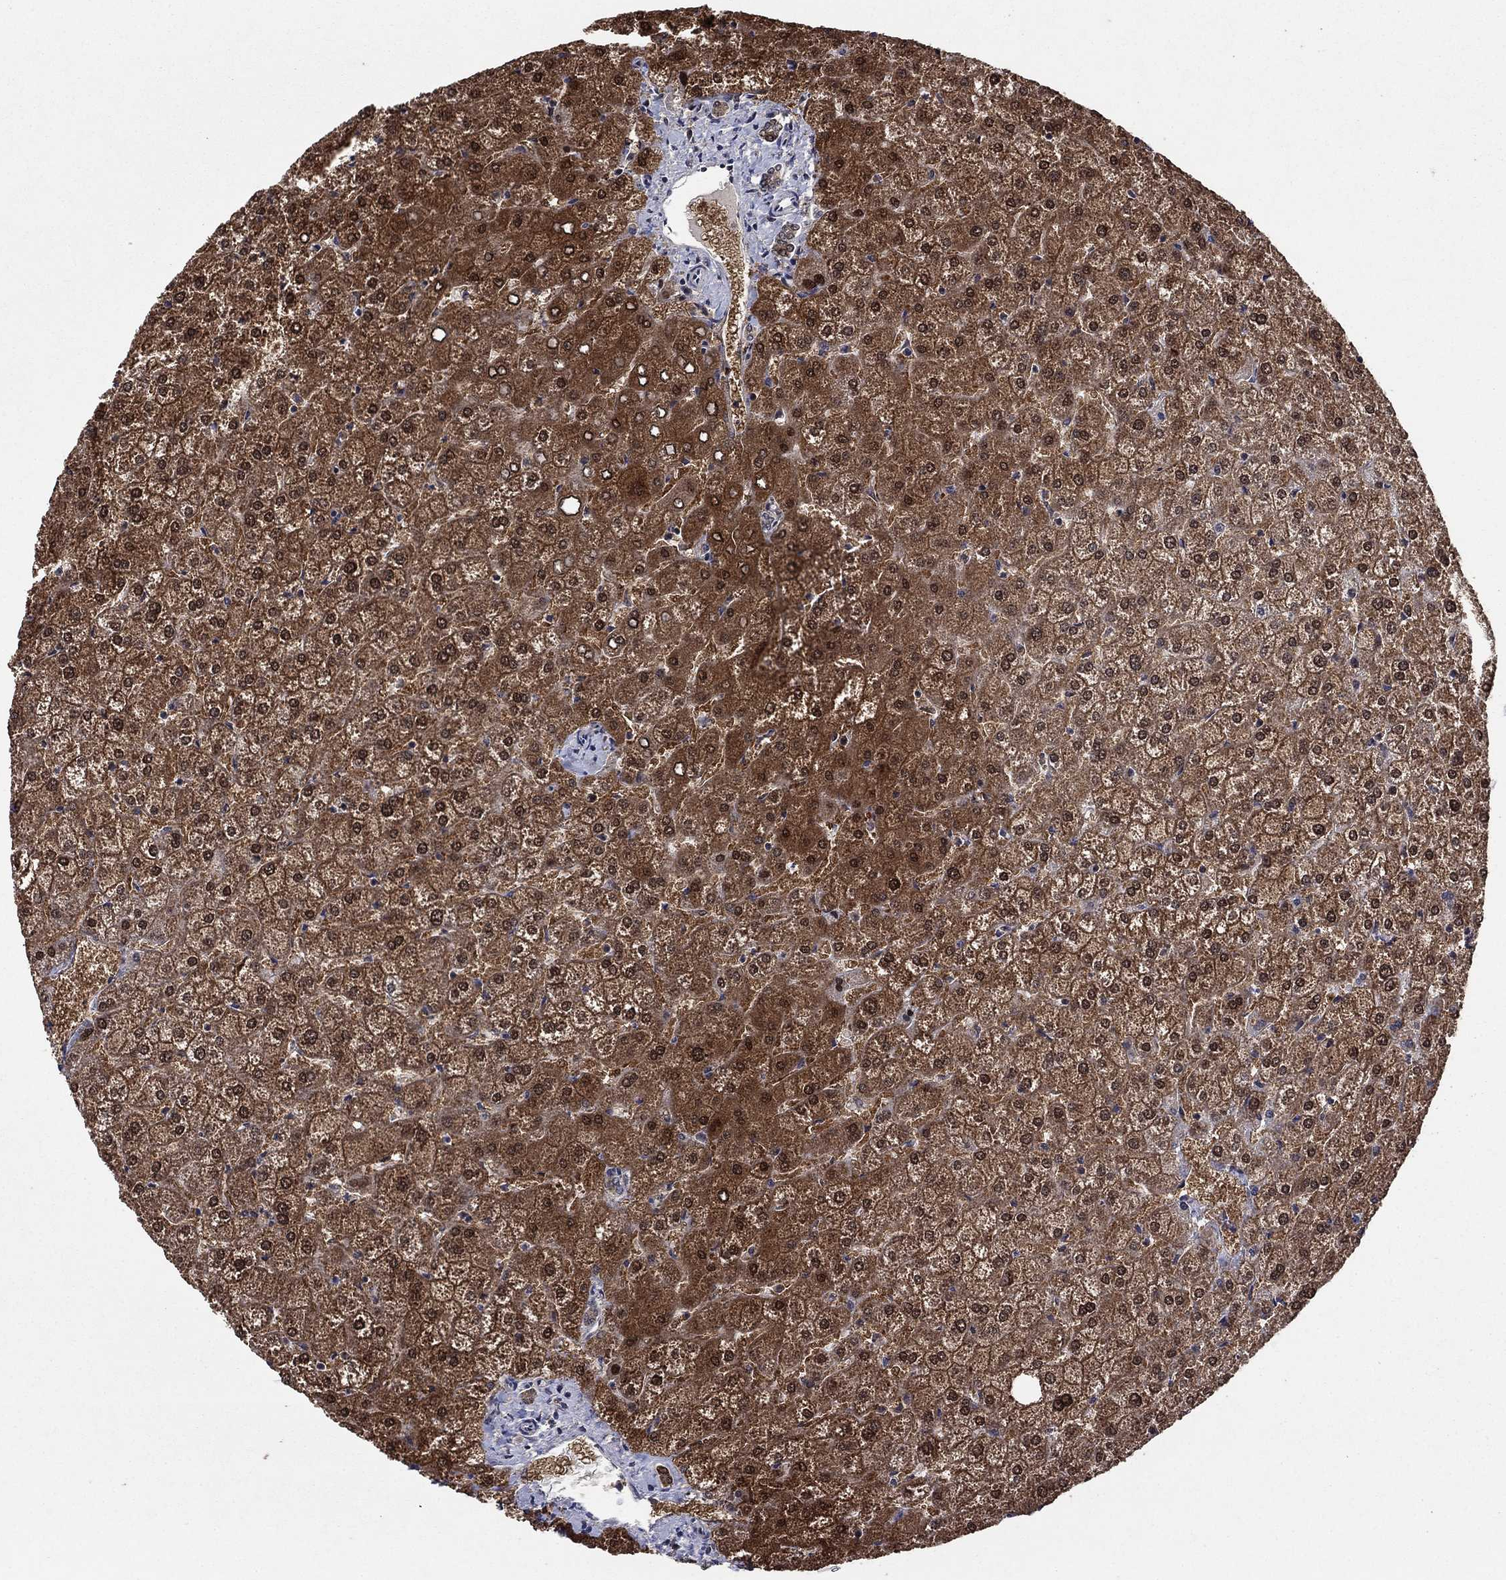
{"staining": {"intensity": "weak", "quantity": ">75%", "location": "cytoplasmic/membranous"}, "tissue": "liver", "cell_type": "Cholangiocytes", "image_type": "normal", "snomed": [{"axis": "morphology", "description": "Normal tissue, NOS"}, {"axis": "topography", "description": "Liver"}], "caption": "Immunohistochemistry micrograph of normal liver: human liver stained using IHC reveals low levels of weak protein expression localized specifically in the cytoplasmic/membranous of cholangiocytes, appearing as a cytoplasmic/membranous brown color.", "gene": "PRICKLE4", "patient": {"sex": "female", "age": 32}}